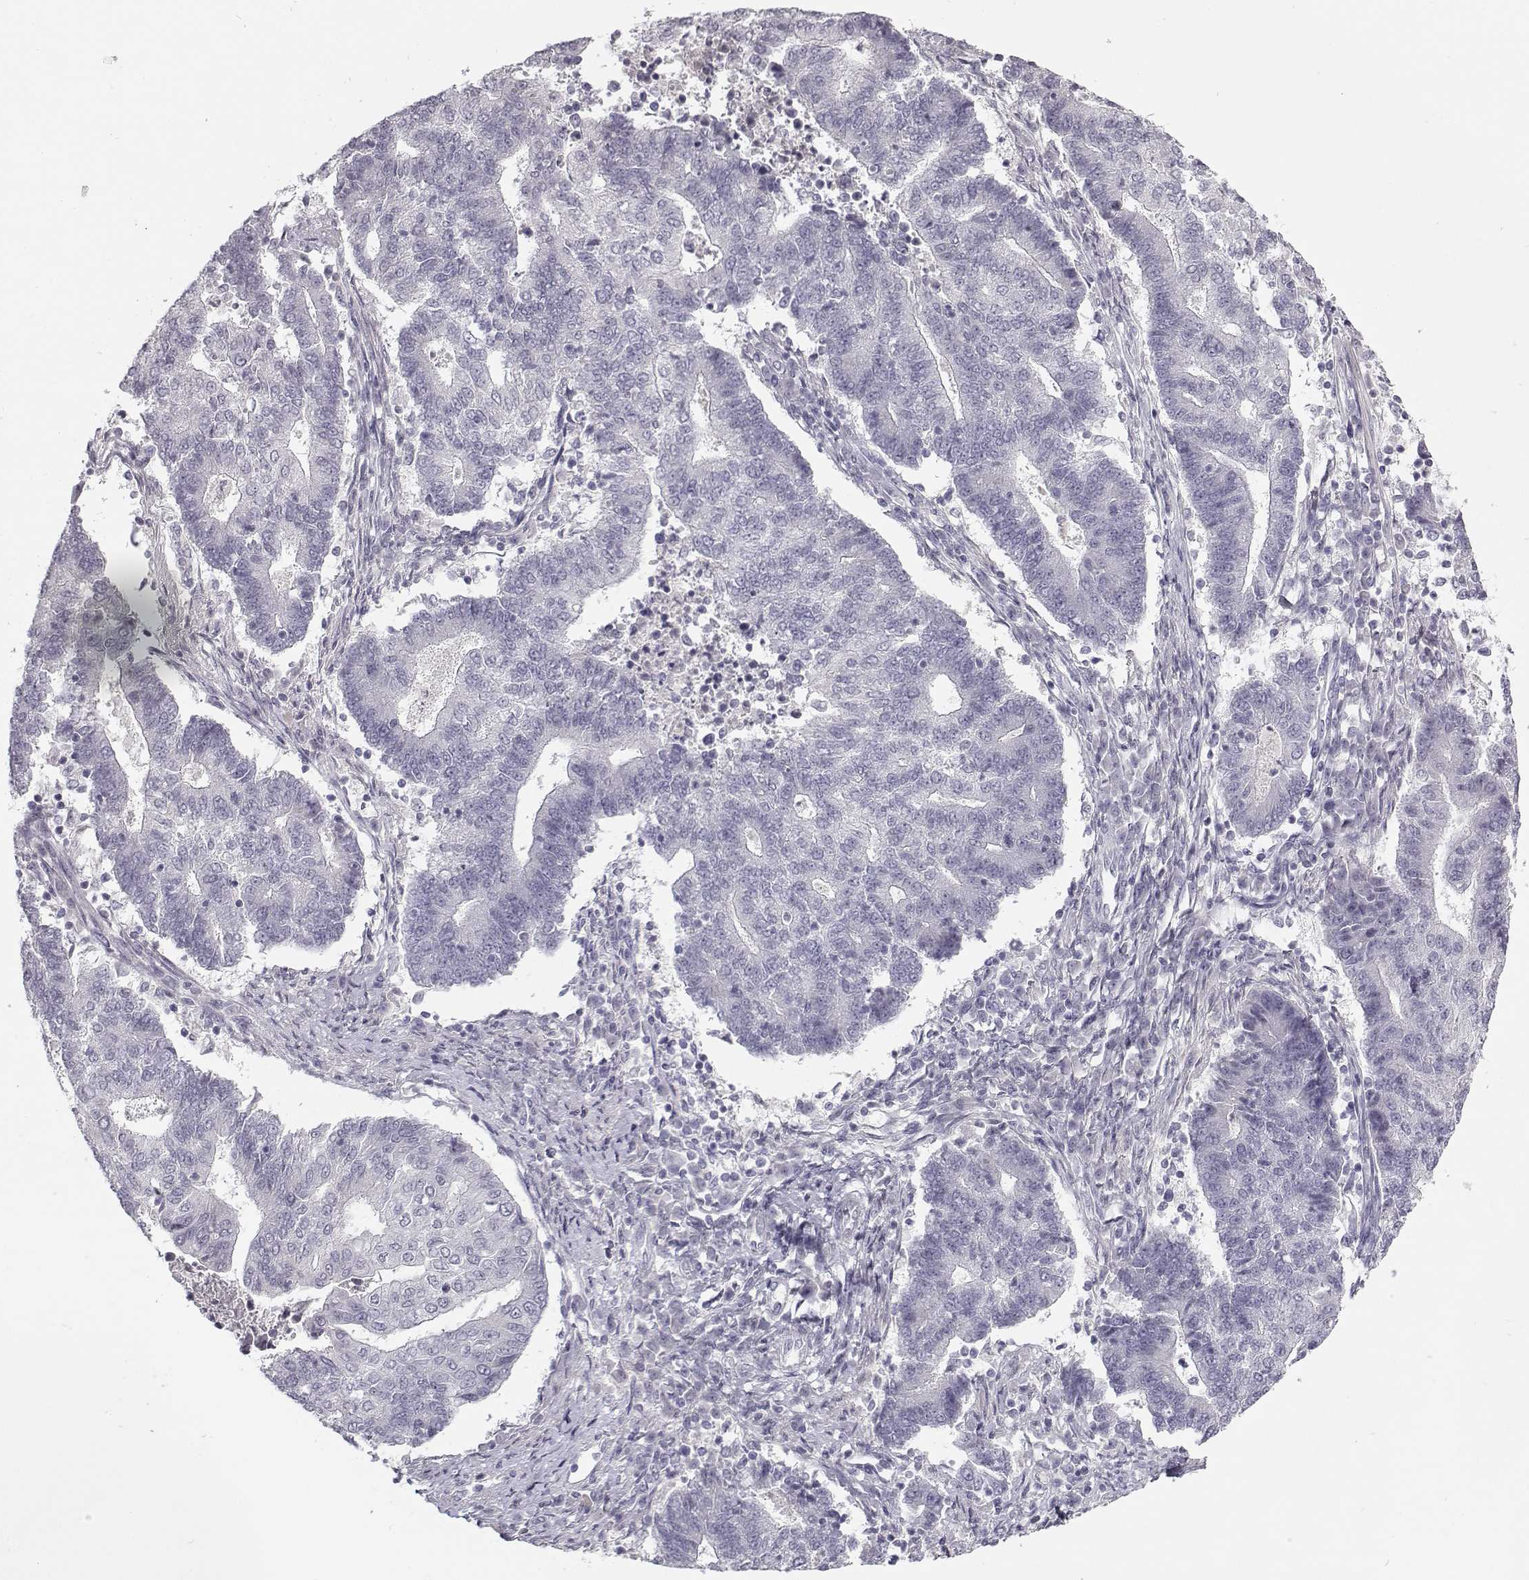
{"staining": {"intensity": "negative", "quantity": "none", "location": "none"}, "tissue": "endometrial cancer", "cell_type": "Tumor cells", "image_type": "cancer", "snomed": [{"axis": "morphology", "description": "Adenocarcinoma, NOS"}, {"axis": "topography", "description": "Uterus"}, {"axis": "topography", "description": "Endometrium"}], "caption": "IHC micrograph of endometrial cancer stained for a protein (brown), which displays no expression in tumor cells. (DAB (3,3'-diaminobenzidine) immunohistochemistry (IHC) with hematoxylin counter stain).", "gene": "SNCA", "patient": {"sex": "female", "age": 54}}